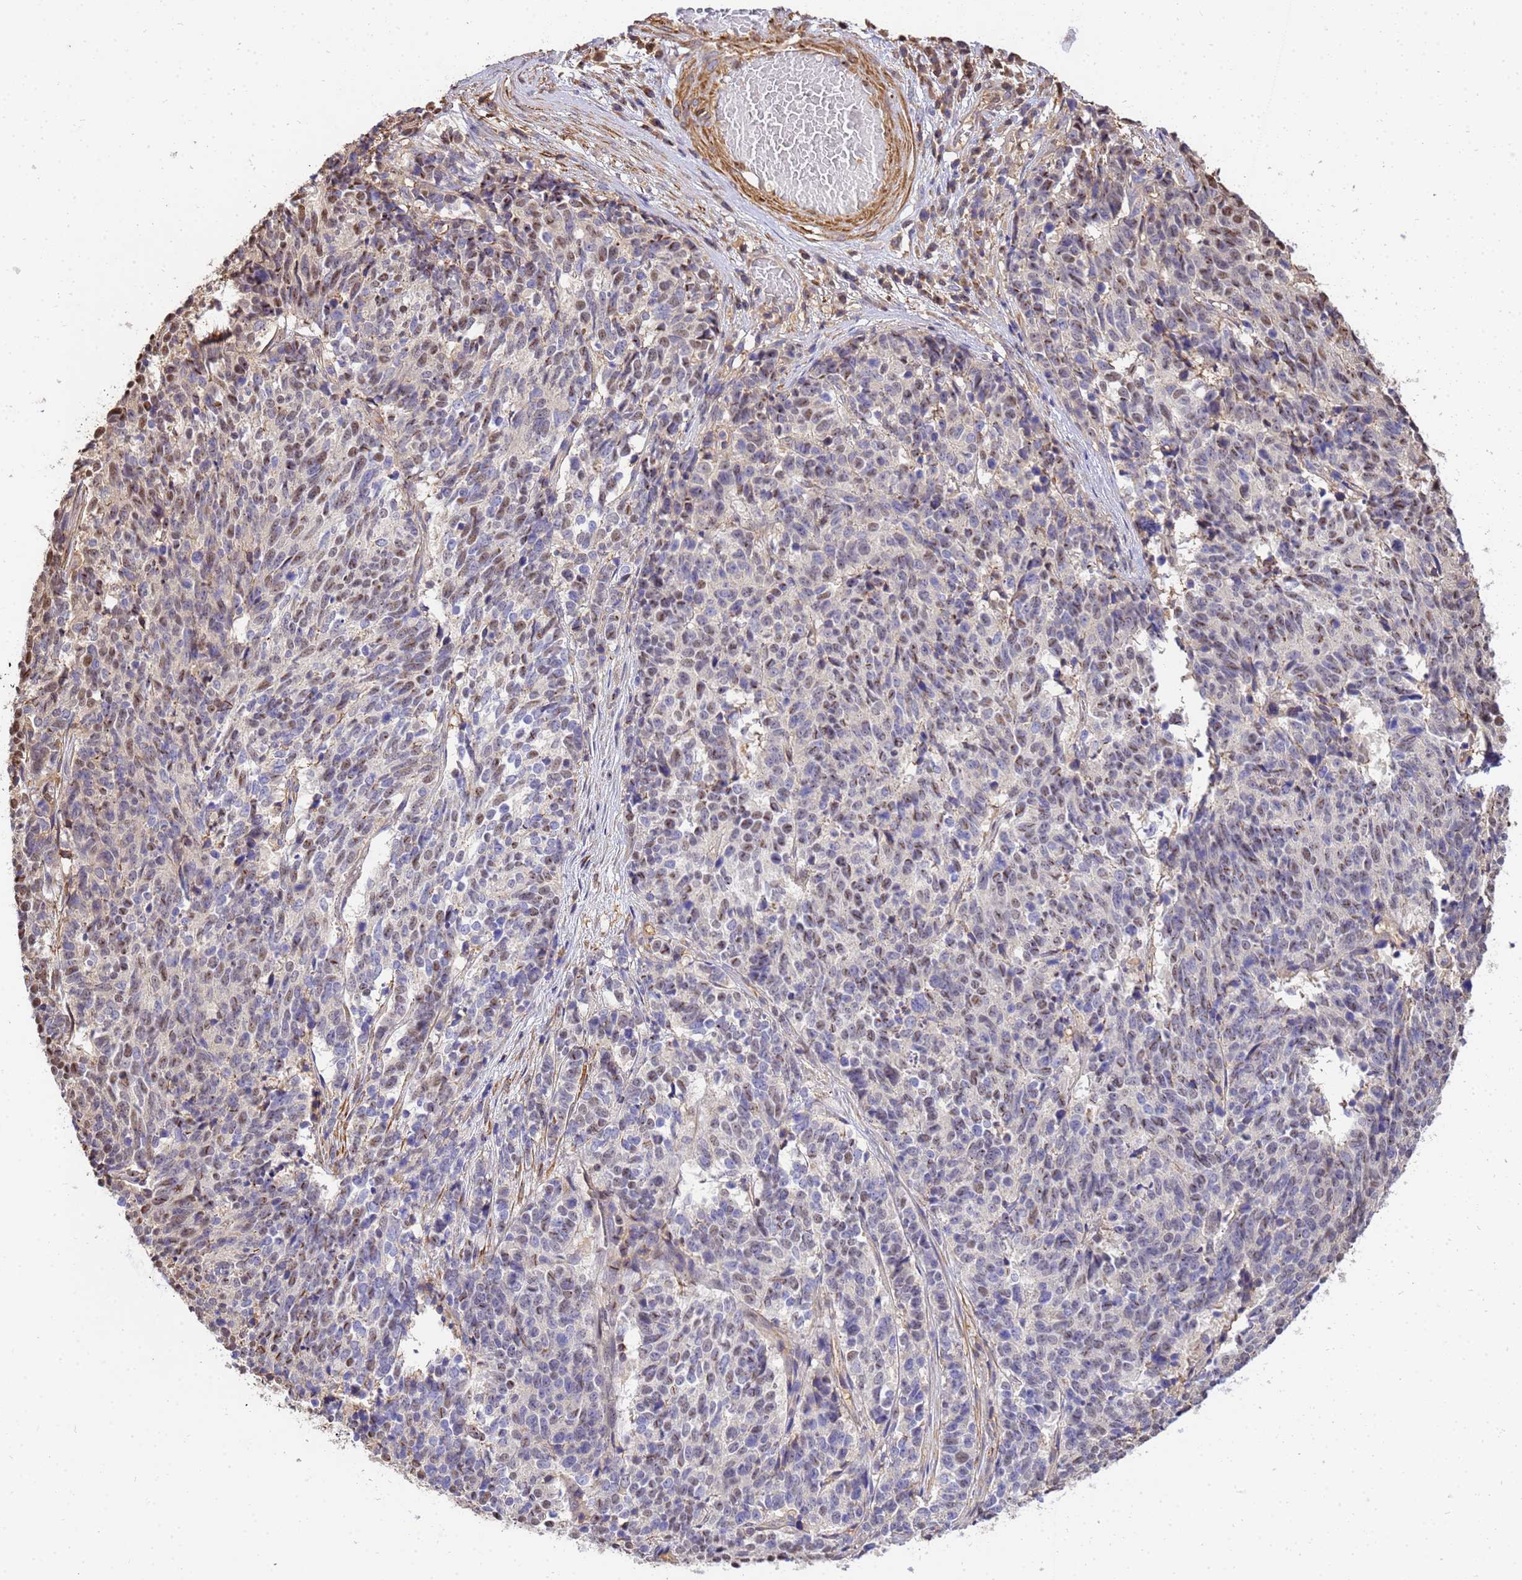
{"staining": {"intensity": "weak", "quantity": "25%-75%", "location": "nuclear"}, "tissue": "cervical cancer", "cell_type": "Tumor cells", "image_type": "cancer", "snomed": [{"axis": "morphology", "description": "Squamous cell carcinoma, NOS"}, {"axis": "topography", "description": "Cervix"}], "caption": "Tumor cells exhibit low levels of weak nuclear positivity in approximately 25%-75% of cells in human cervical squamous cell carcinoma.", "gene": "WDR64", "patient": {"sex": "female", "age": 29}}